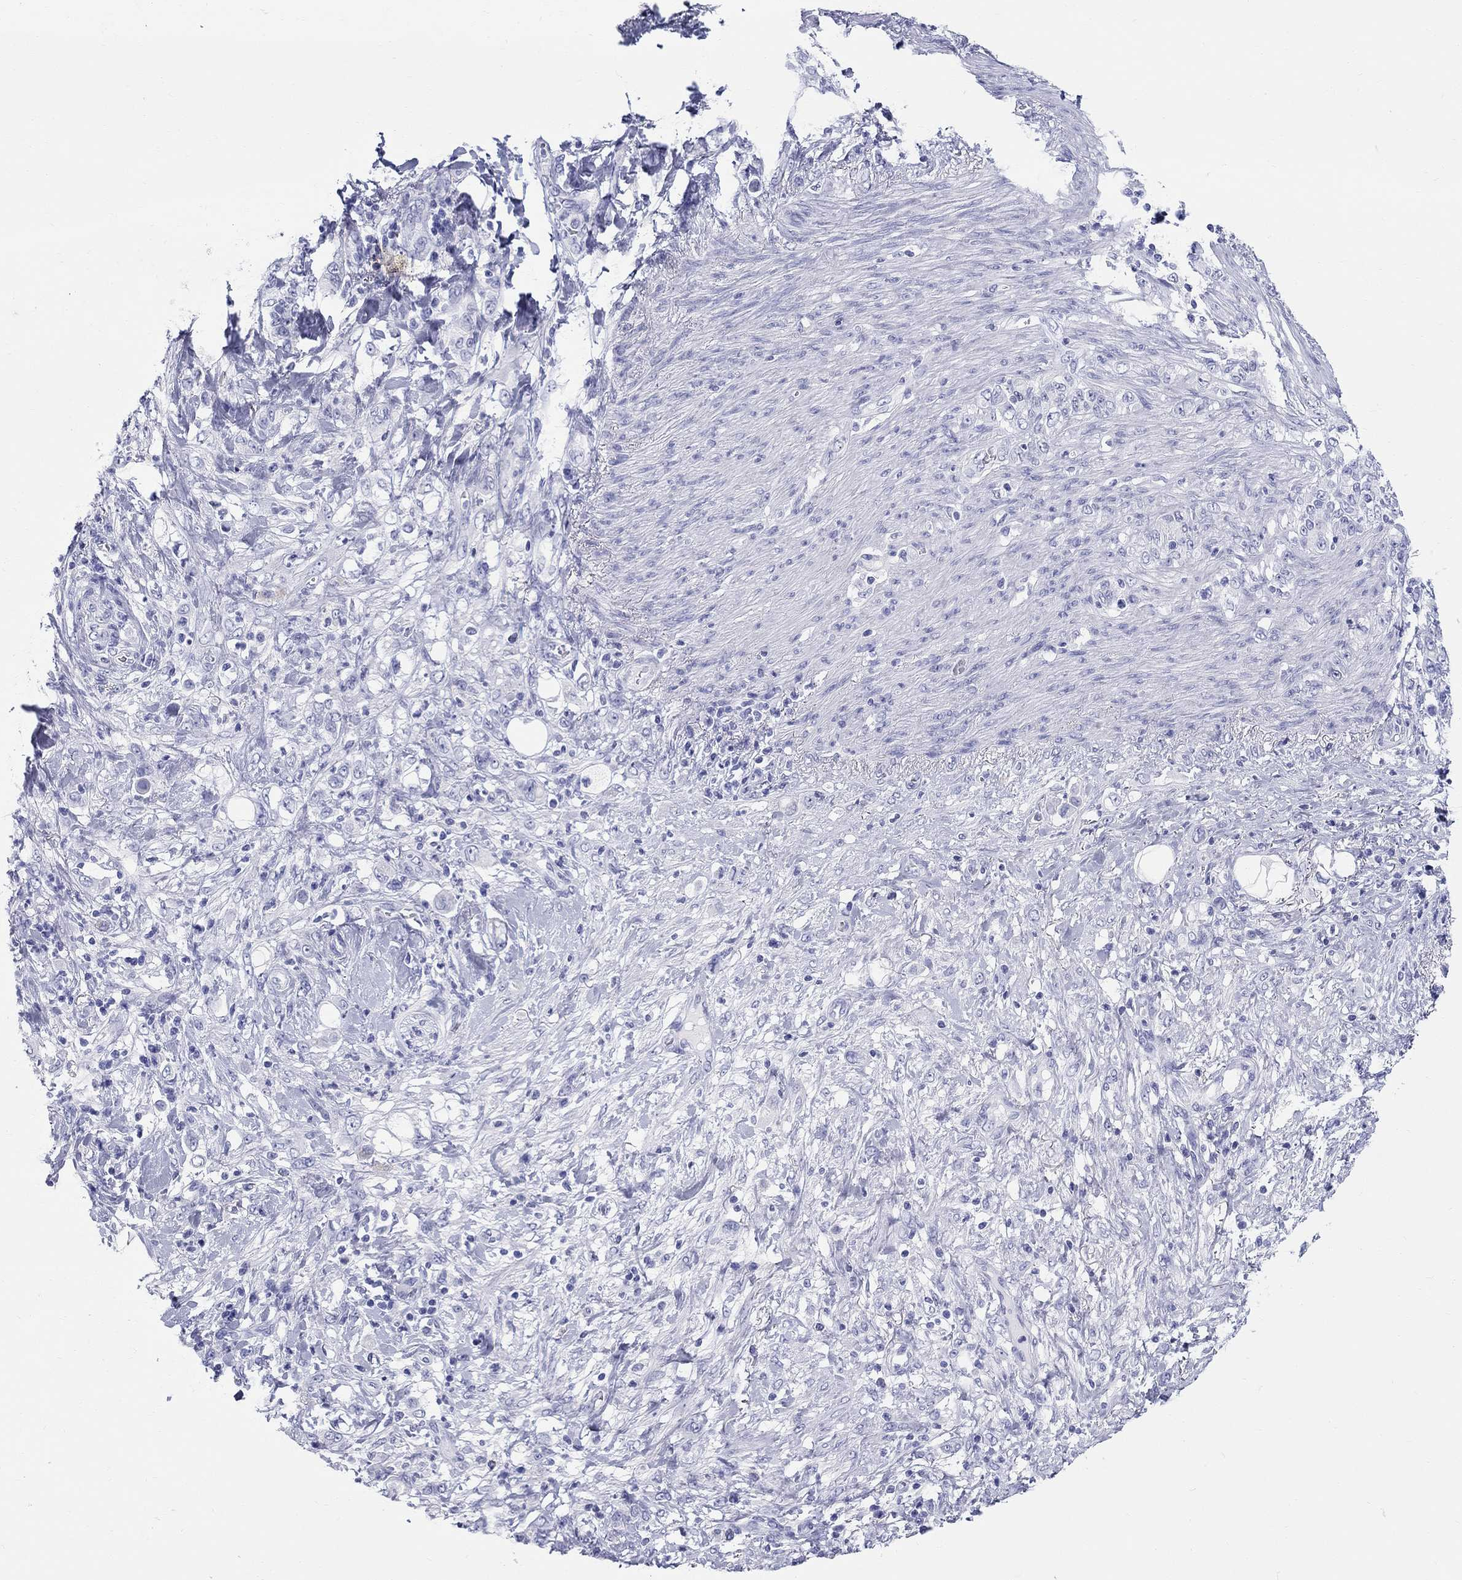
{"staining": {"intensity": "negative", "quantity": "none", "location": "none"}, "tissue": "stomach cancer", "cell_type": "Tumor cells", "image_type": "cancer", "snomed": [{"axis": "morphology", "description": "Adenocarcinoma, NOS"}, {"axis": "topography", "description": "Stomach"}], "caption": "High power microscopy photomicrograph of an IHC histopathology image of stomach cancer (adenocarcinoma), revealing no significant staining in tumor cells.", "gene": "LAMP5", "patient": {"sex": "female", "age": 79}}